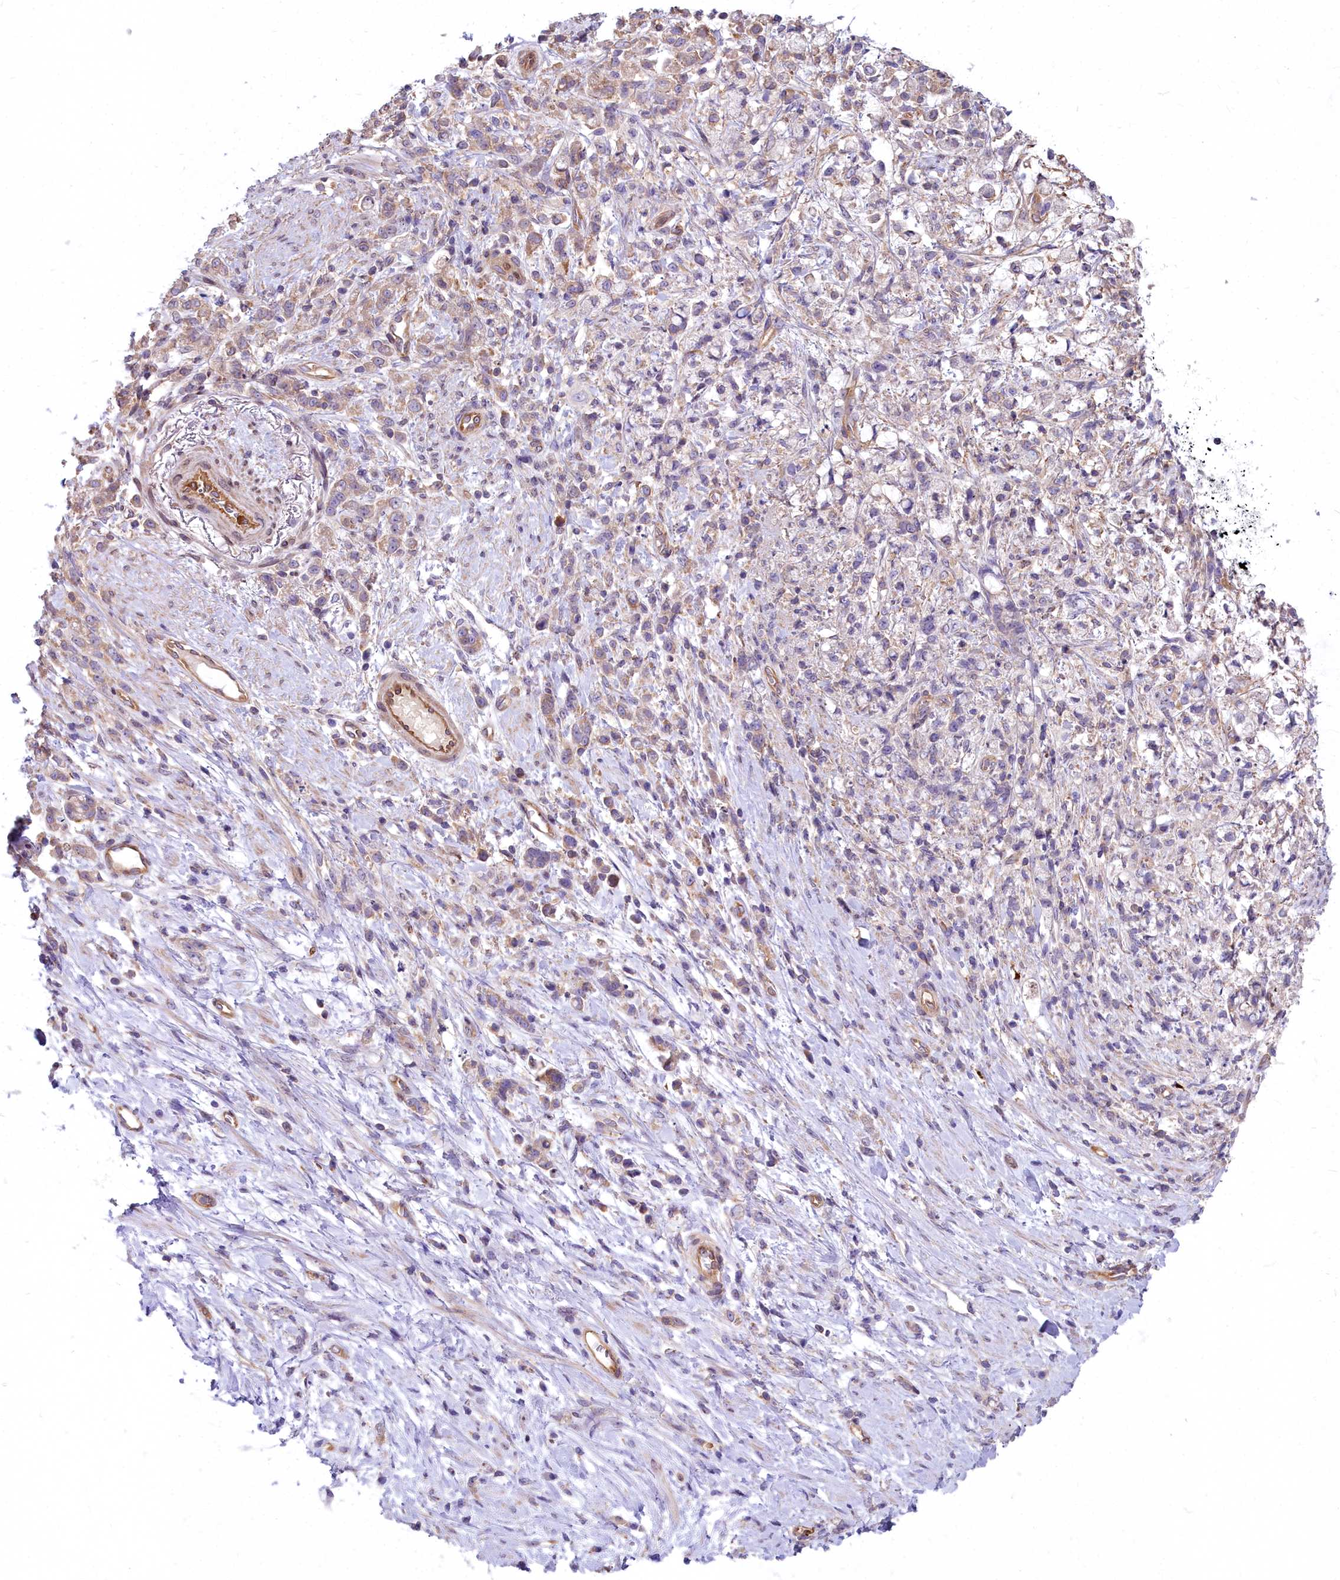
{"staining": {"intensity": "weak", "quantity": "25%-75%", "location": "cytoplasmic/membranous"}, "tissue": "stomach cancer", "cell_type": "Tumor cells", "image_type": "cancer", "snomed": [{"axis": "morphology", "description": "Adenocarcinoma, NOS"}, {"axis": "topography", "description": "Stomach"}], "caption": "Immunohistochemistry image of neoplastic tissue: human stomach adenocarcinoma stained using immunohistochemistry (IHC) exhibits low levels of weak protein expression localized specifically in the cytoplasmic/membranous of tumor cells, appearing as a cytoplasmic/membranous brown color.", "gene": "HLA-DOA", "patient": {"sex": "female", "age": 60}}